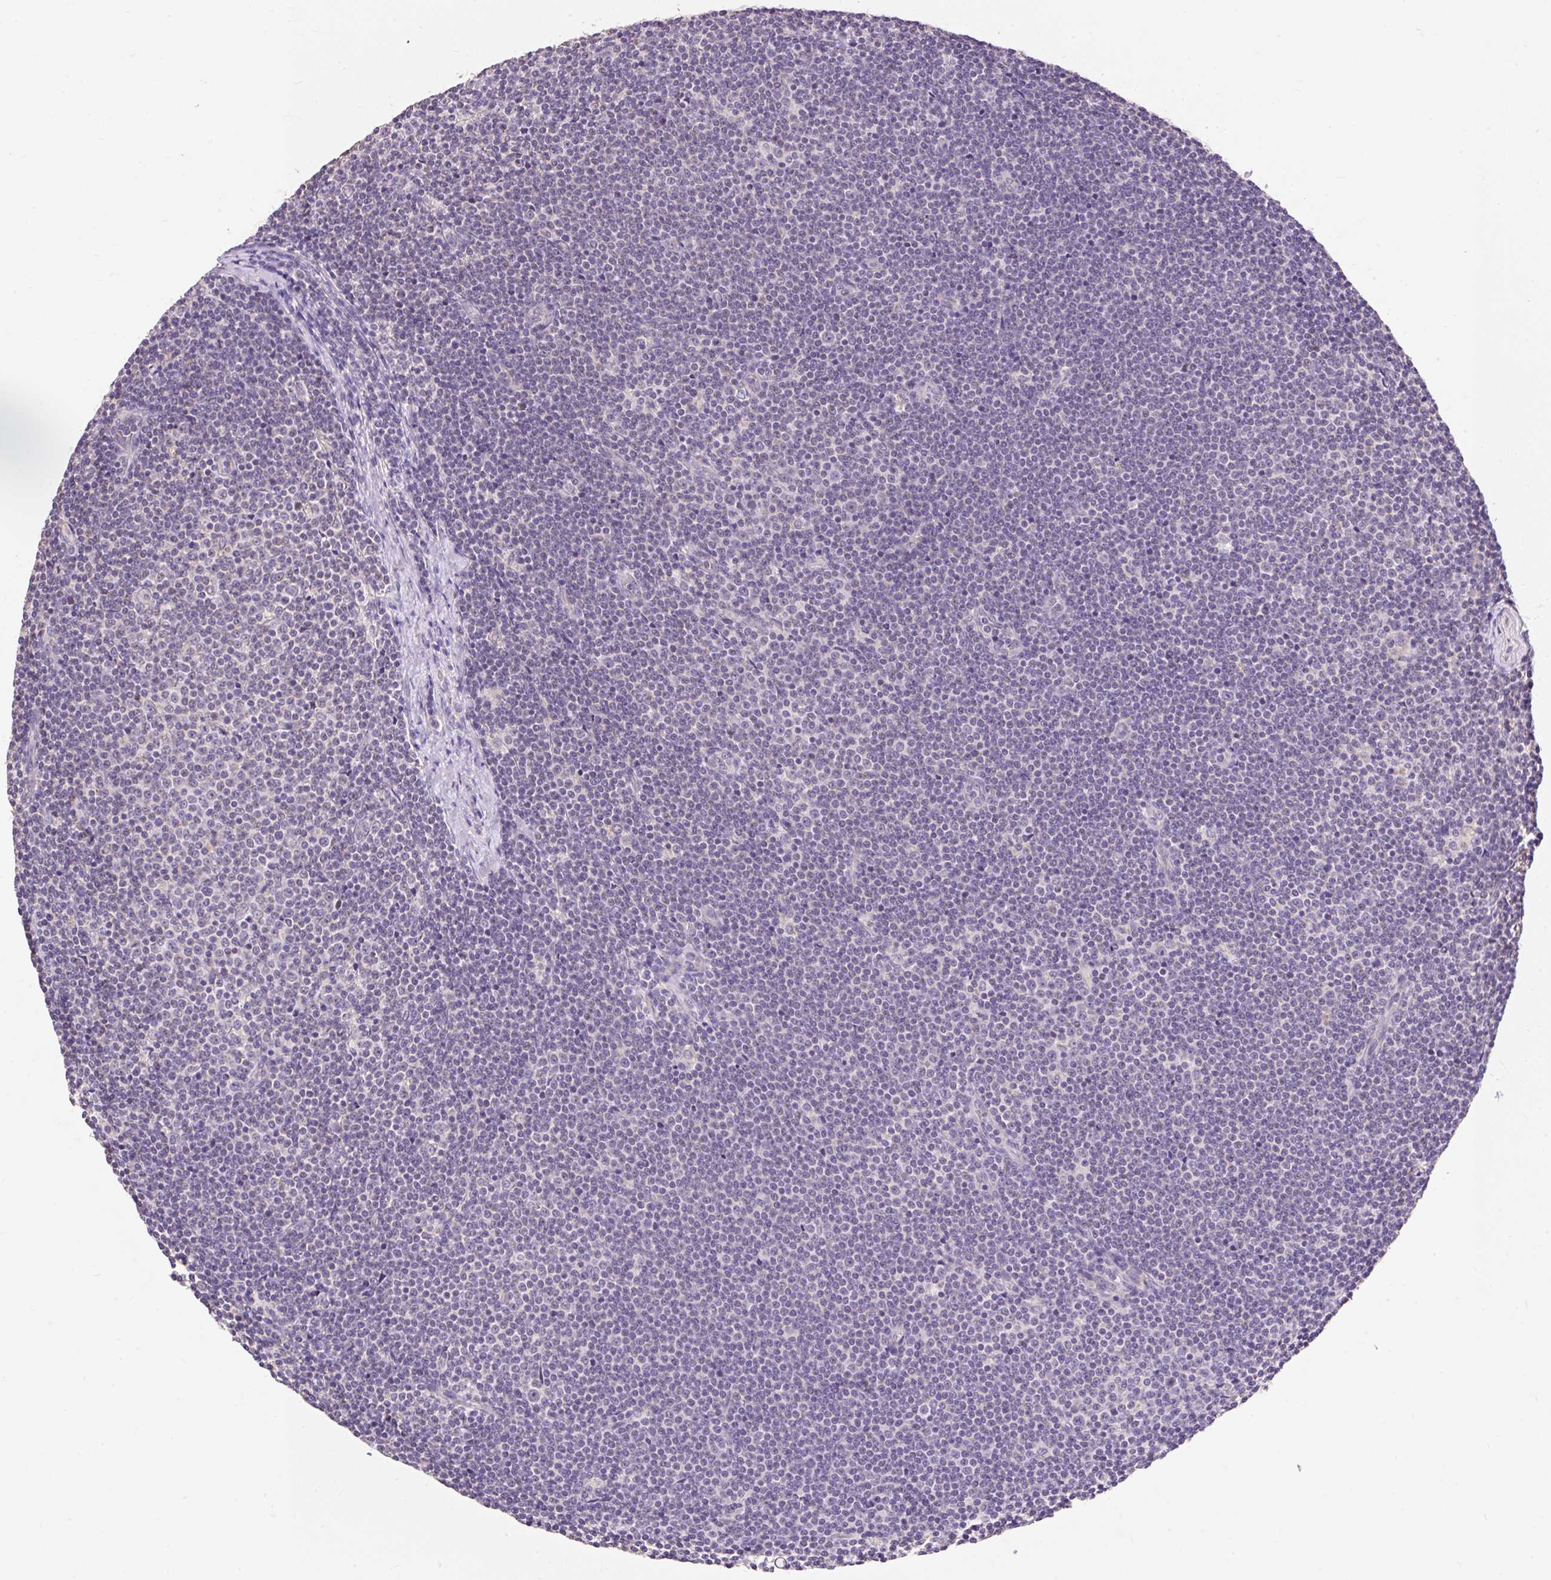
{"staining": {"intensity": "negative", "quantity": "none", "location": "none"}, "tissue": "lymphoma", "cell_type": "Tumor cells", "image_type": "cancer", "snomed": [{"axis": "morphology", "description": "Malignant lymphoma, non-Hodgkin's type, Low grade"}, {"axis": "topography", "description": "Lymph node"}], "caption": "This image is of lymphoma stained with immunohistochemistry to label a protein in brown with the nuclei are counter-stained blue. There is no expression in tumor cells. (DAB (3,3'-diaminobenzidine) IHC visualized using brightfield microscopy, high magnification).", "gene": "PMAIP1", "patient": {"sex": "male", "age": 48}}